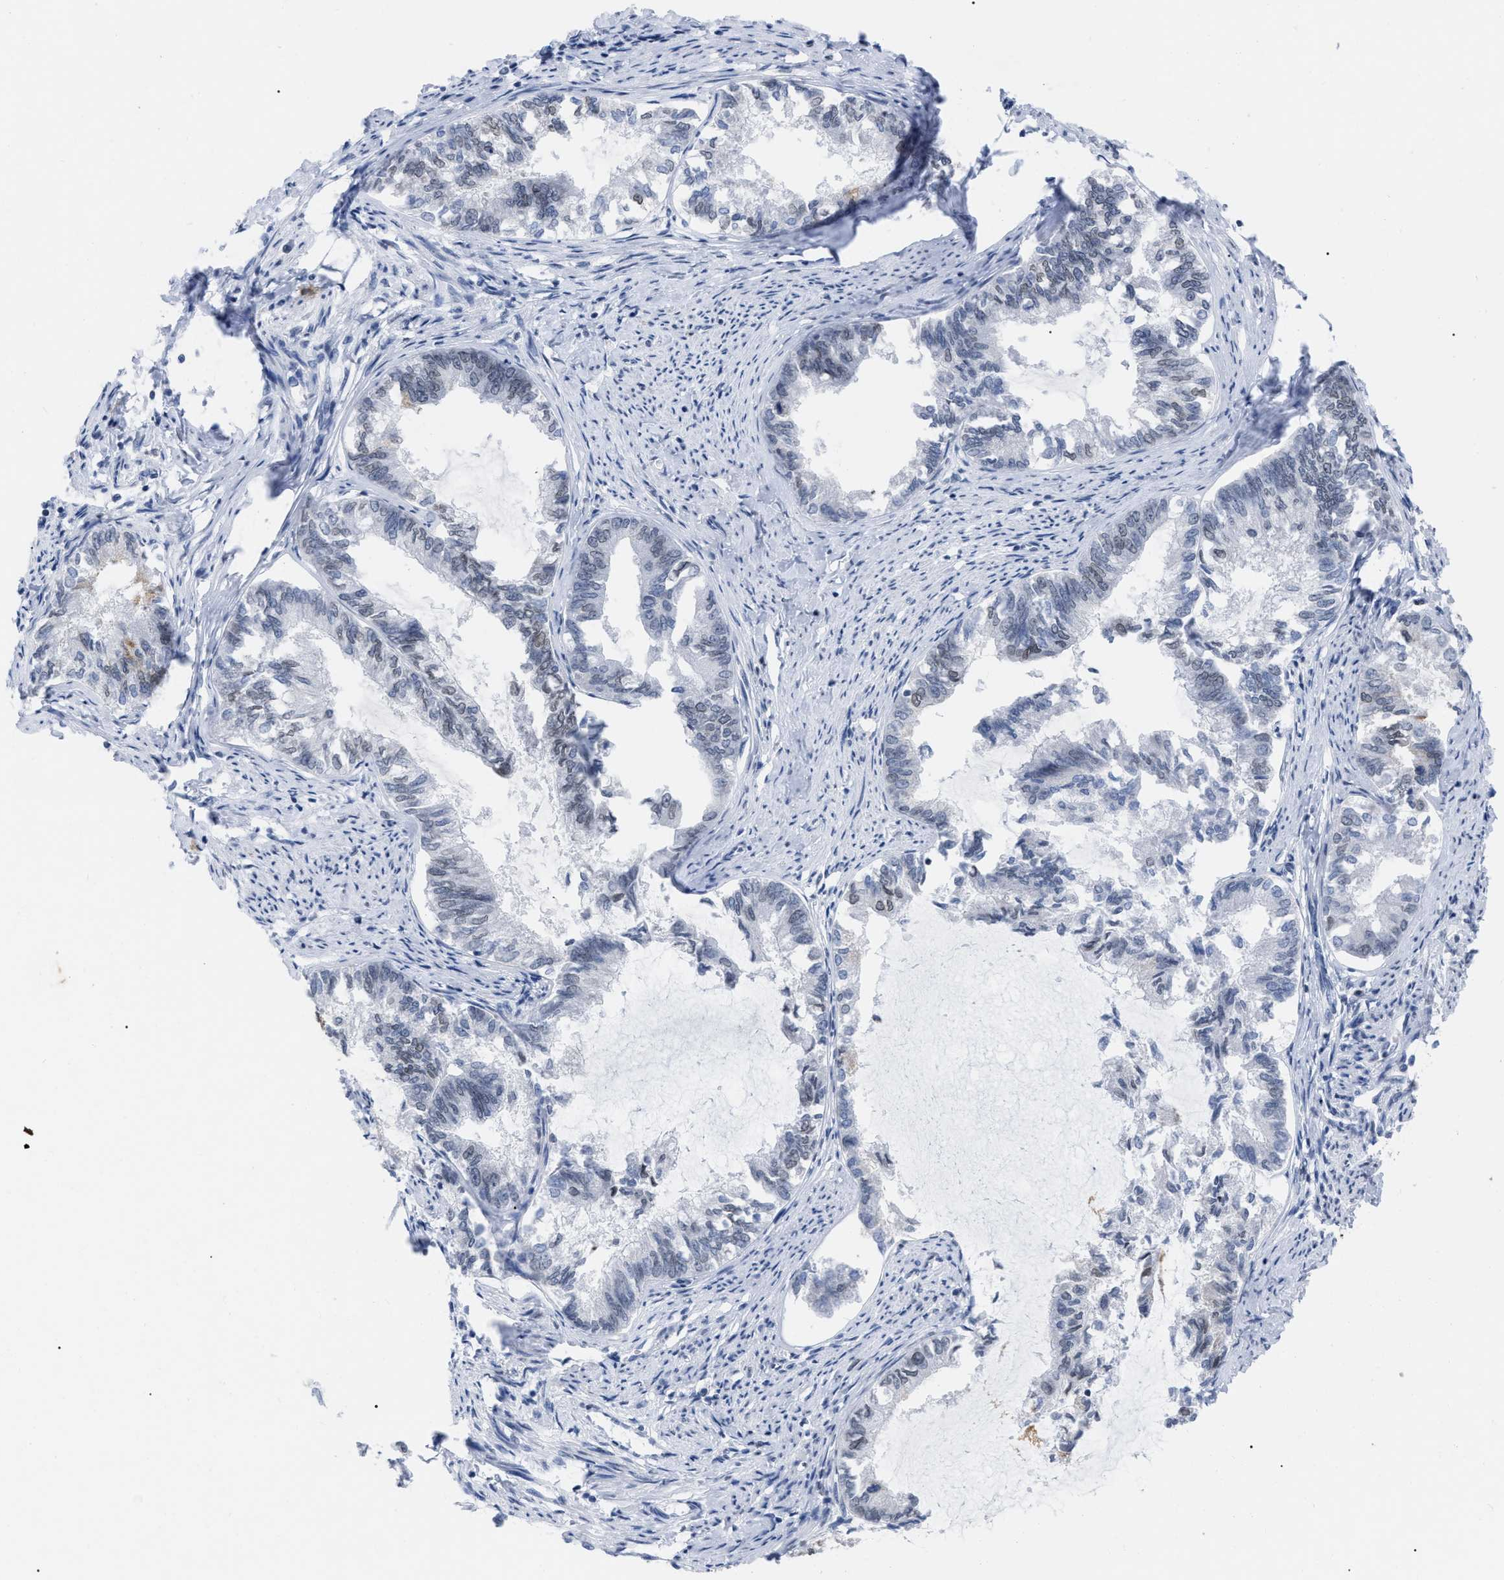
{"staining": {"intensity": "weak", "quantity": "<25%", "location": "cytoplasmic/membranous,nuclear"}, "tissue": "endometrial cancer", "cell_type": "Tumor cells", "image_type": "cancer", "snomed": [{"axis": "morphology", "description": "Adenocarcinoma, NOS"}, {"axis": "topography", "description": "Endometrium"}], "caption": "DAB (3,3'-diaminobenzidine) immunohistochemical staining of human adenocarcinoma (endometrial) displays no significant positivity in tumor cells.", "gene": "TPR", "patient": {"sex": "female", "age": 86}}